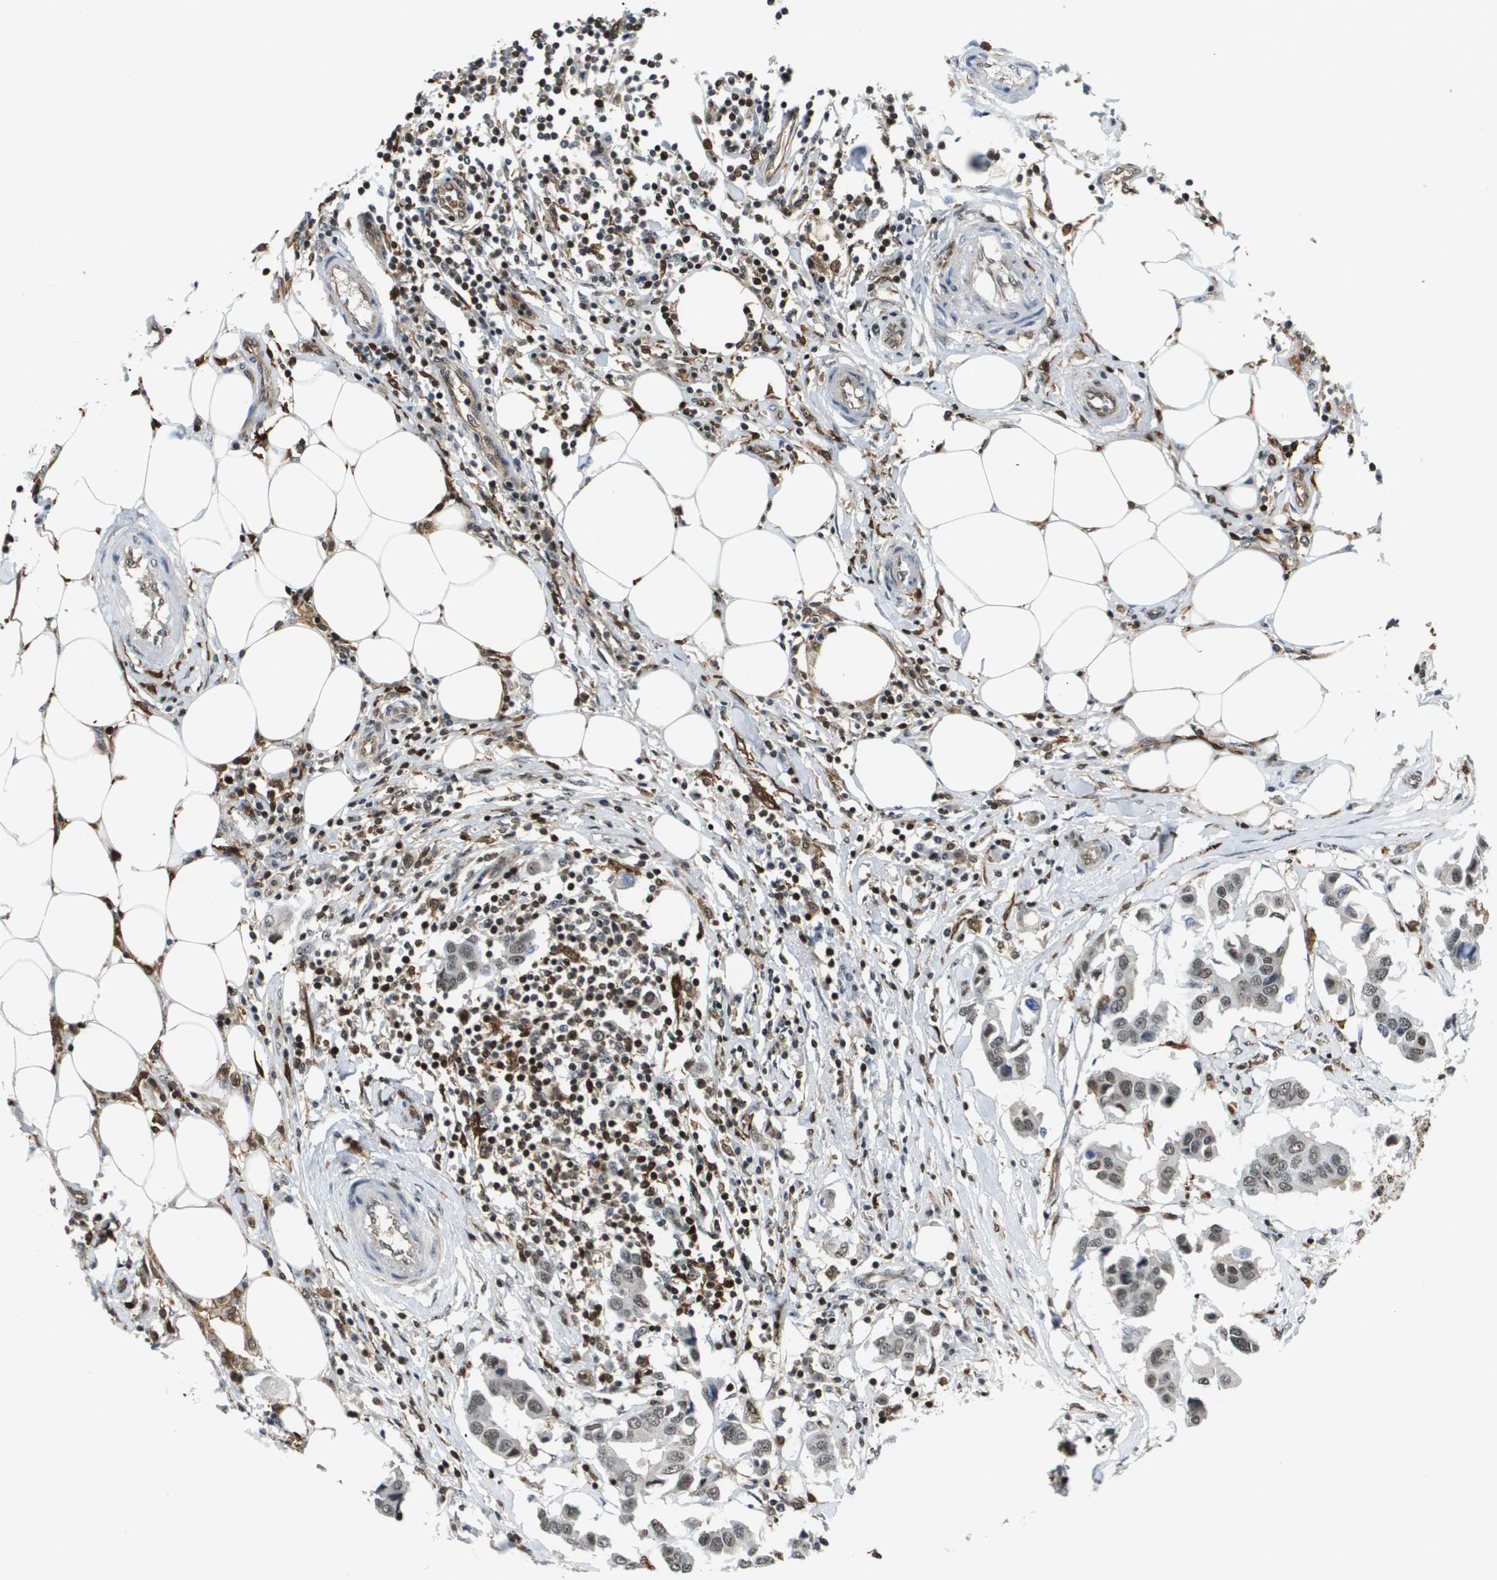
{"staining": {"intensity": "weak", "quantity": ">75%", "location": "nuclear"}, "tissue": "breast cancer", "cell_type": "Tumor cells", "image_type": "cancer", "snomed": [{"axis": "morphology", "description": "Duct carcinoma"}, {"axis": "topography", "description": "Breast"}], "caption": "Invasive ductal carcinoma (breast) was stained to show a protein in brown. There is low levels of weak nuclear expression in approximately >75% of tumor cells.", "gene": "EP400", "patient": {"sex": "female", "age": 80}}